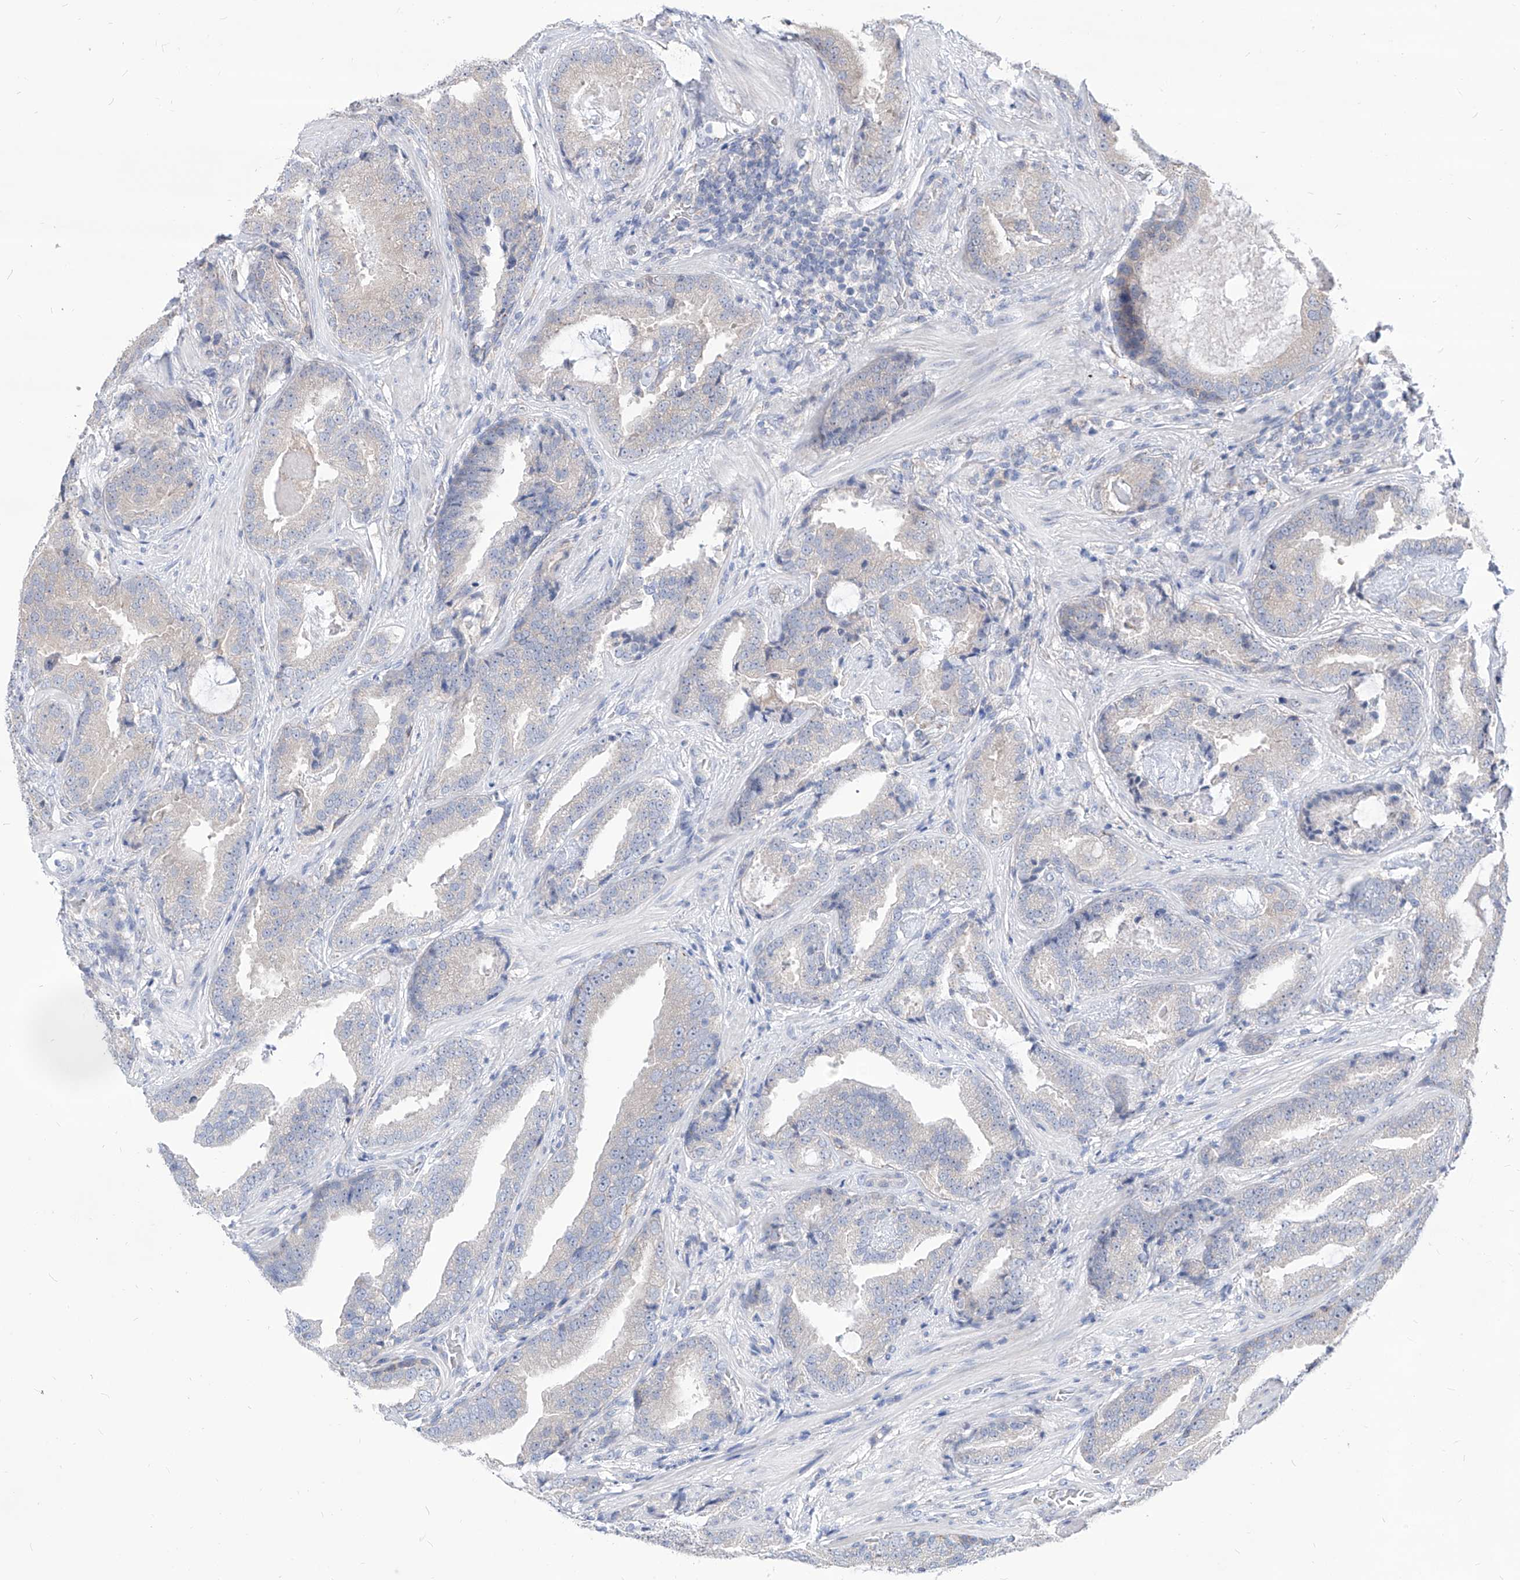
{"staining": {"intensity": "negative", "quantity": "none", "location": "none"}, "tissue": "prostate cancer", "cell_type": "Tumor cells", "image_type": "cancer", "snomed": [{"axis": "morphology", "description": "Adenocarcinoma, Low grade"}, {"axis": "topography", "description": "Prostate"}], "caption": "An immunohistochemistry histopathology image of prostate cancer is shown. There is no staining in tumor cells of prostate cancer. (Brightfield microscopy of DAB (3,3'-diaminobenzidine) immunohistochemistry at high magnification).", "gene": "AGPS", "patient": {"sex": "male", "age": 67}}